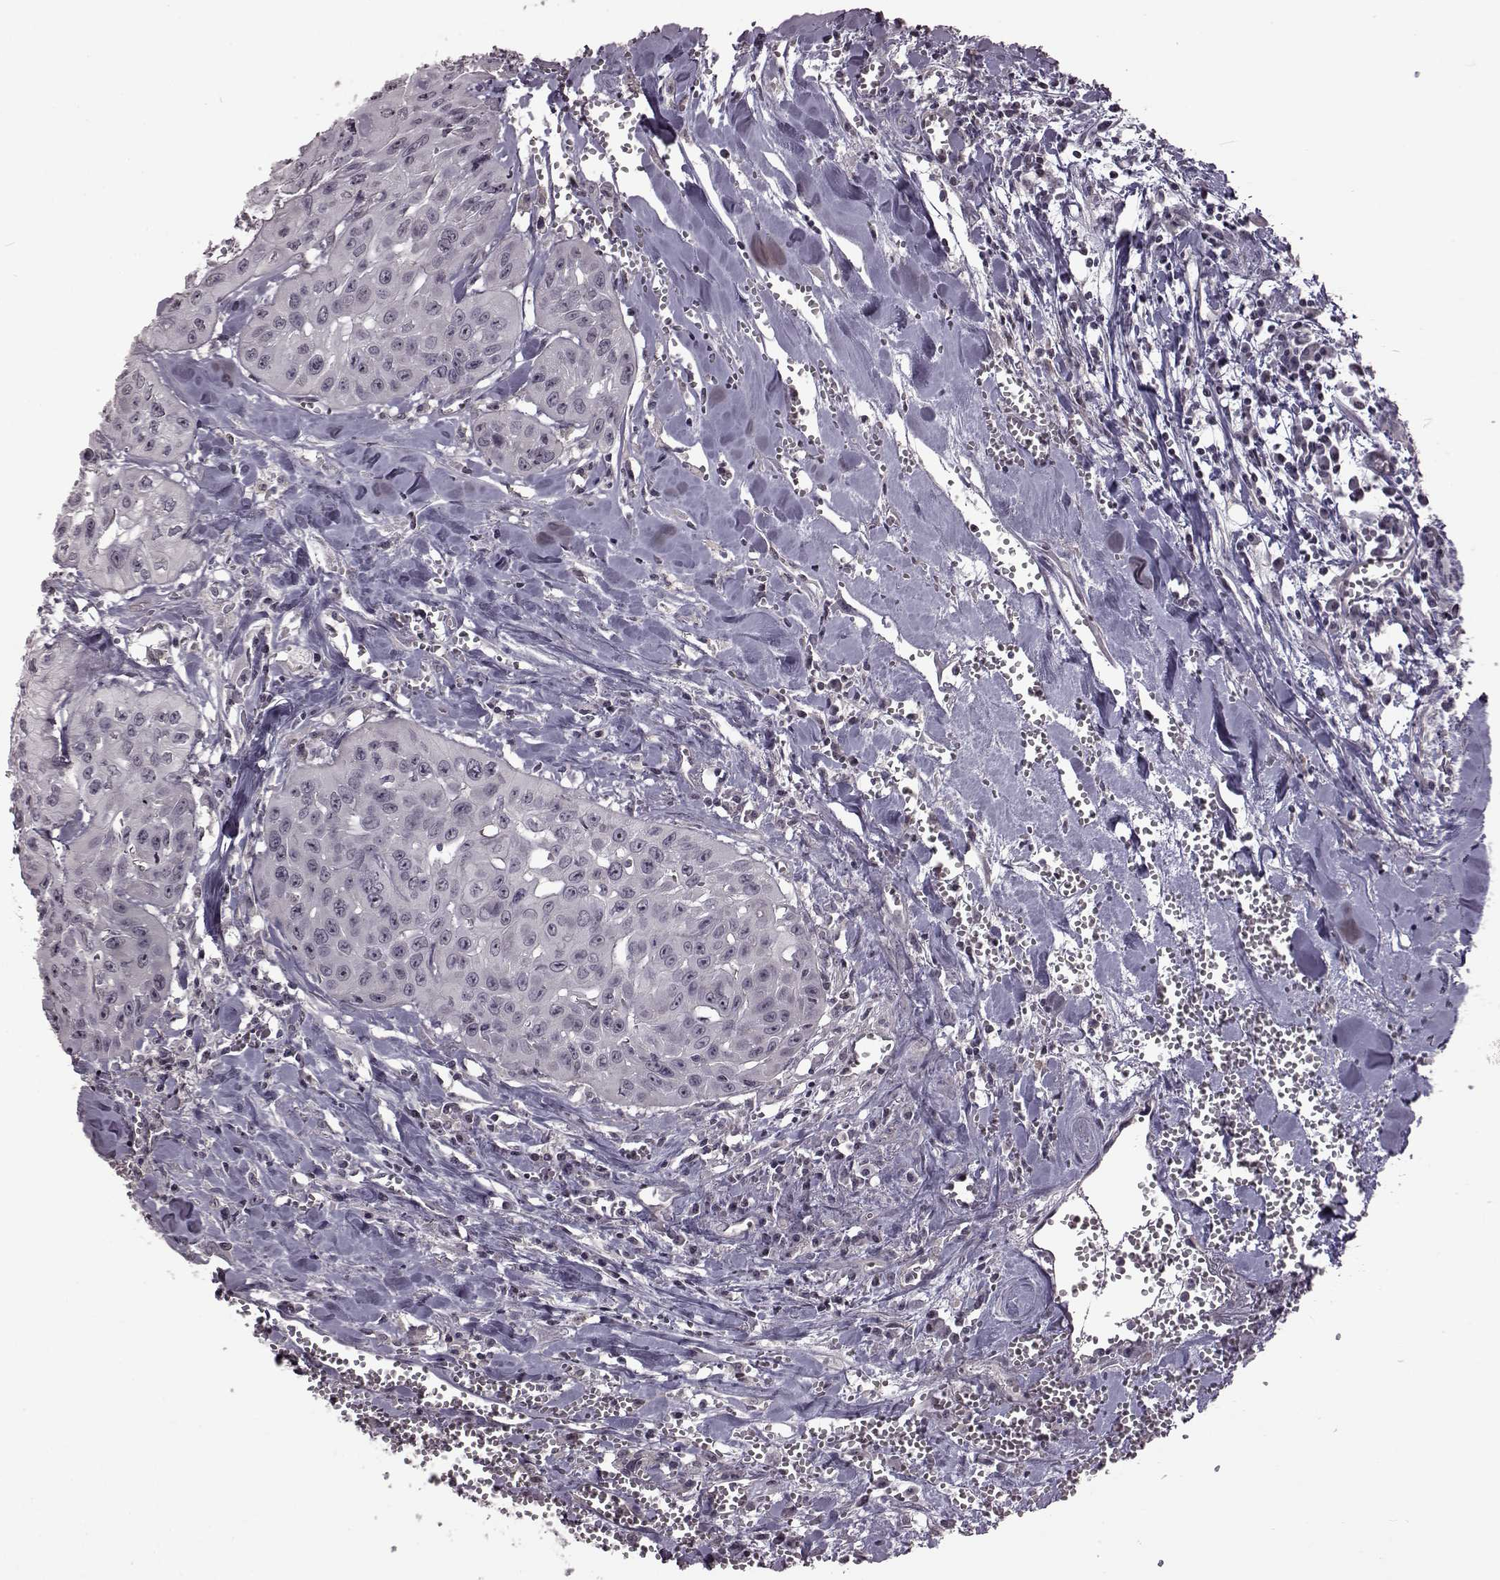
{"staining": {"intensity": "negative", "quantity": "none", "location": "none"}, "tissue": "head and neck cancer", "cell_type": "Tumor cells", "image_type": "cancer", "snomed": [{"axis": "morphology", "description": "Adenocarcinoma, NOS"}, {"axis": "topography", "description": "Head-Neck"}], "caption": "Tumor cells show no significant protein staining in head and neck adenocarcinoma.", "gene": "GAL", "patient": {"sex": "male", "age": 73}}